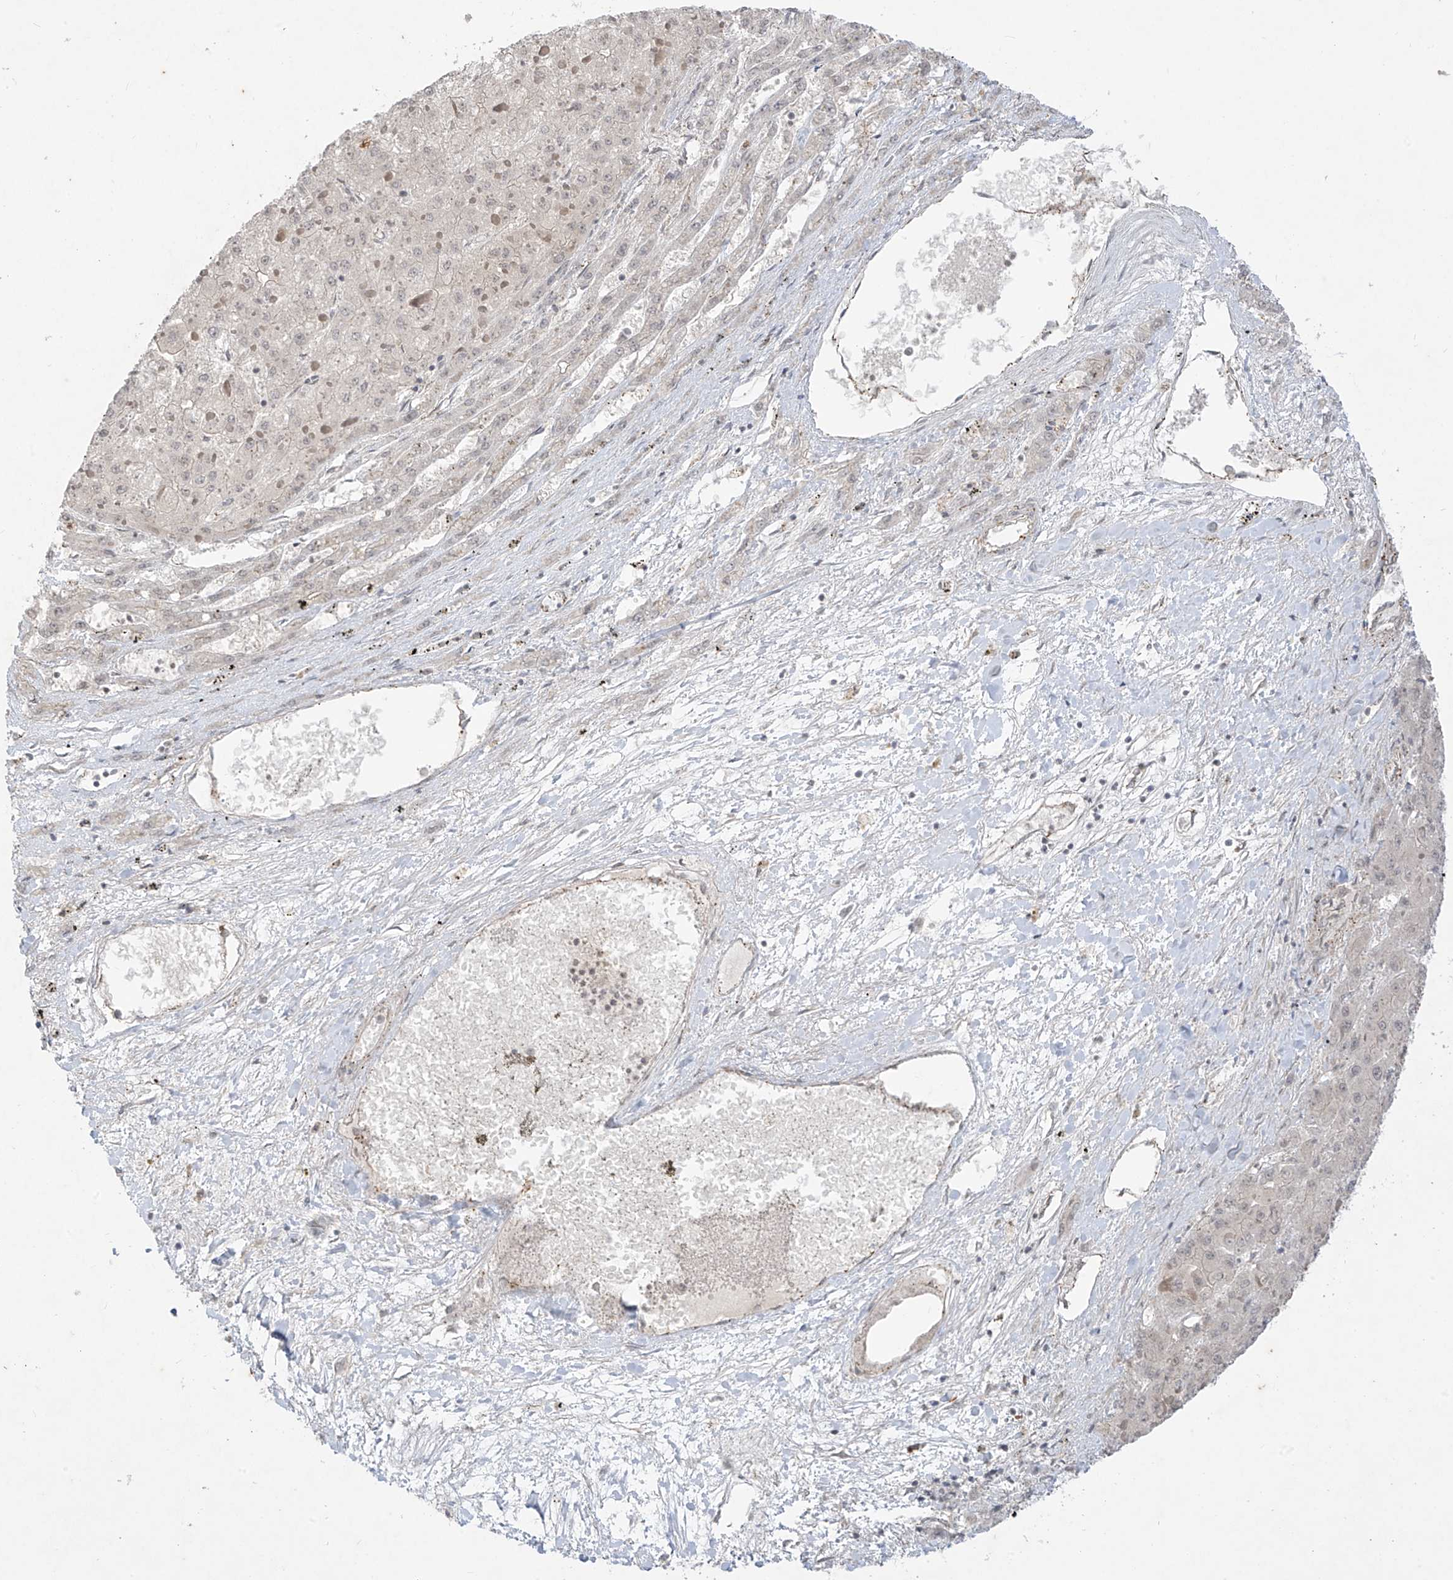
{"staining": {"intensity": "negative", "quantity": "none", "location": "none"}, "tissue": "liver cancer", "cell_type": "Tumor cells", "image_type": "cancer", "snomed": [{"axis": "morphology", "description": "Carcinoma, Hepatocellular, NOS"}, {"axis": "topography", "description": "Liver"}], "caption": "The micrograph demonstrates no significant staining in tumor cells of hepatocellular carcinoma (liver).", "gene": "DGKQ", "patient": {"sex": "female", "age": 73}}